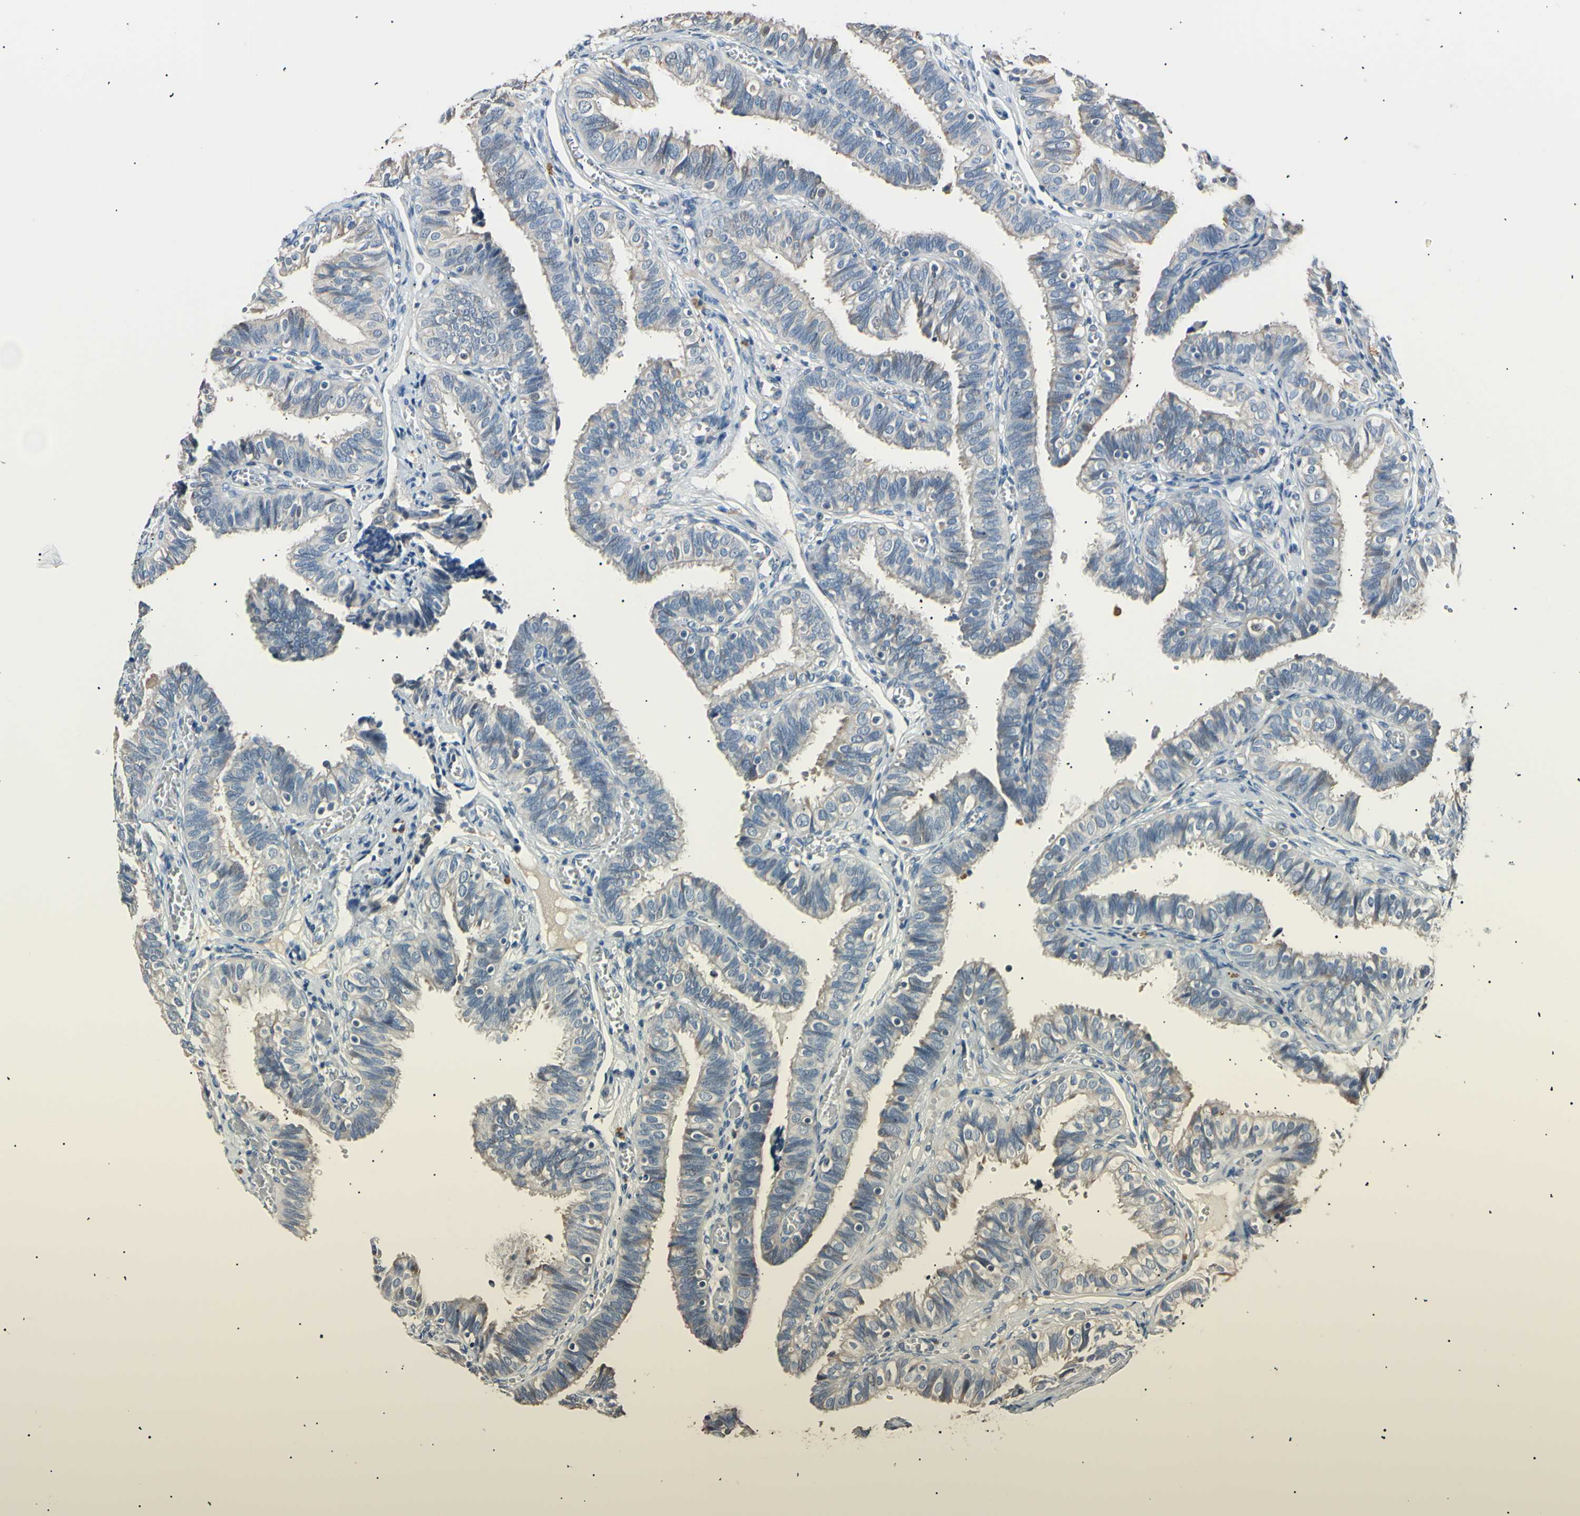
{"staining": {"intensity": "weak", "quantity": "<25%", "location": "cytoplasmic/membranous"}, "tissue": "fallopian tube", "cell_type": "Glandular cells", "image_type": "normal", "snomed": [{"axis": "morphology", "description": "Normal tissue, NOS"}, {"axis": "topography", "description": "Fallopian tube"}], "caption": "Immunohistochemistry micrograph of normal fallopian tube stained for a protein (brown), which displays no positivity in glandular cells.", "gene": "LDLR", "patient": {"sex": "female", "age": 46}}